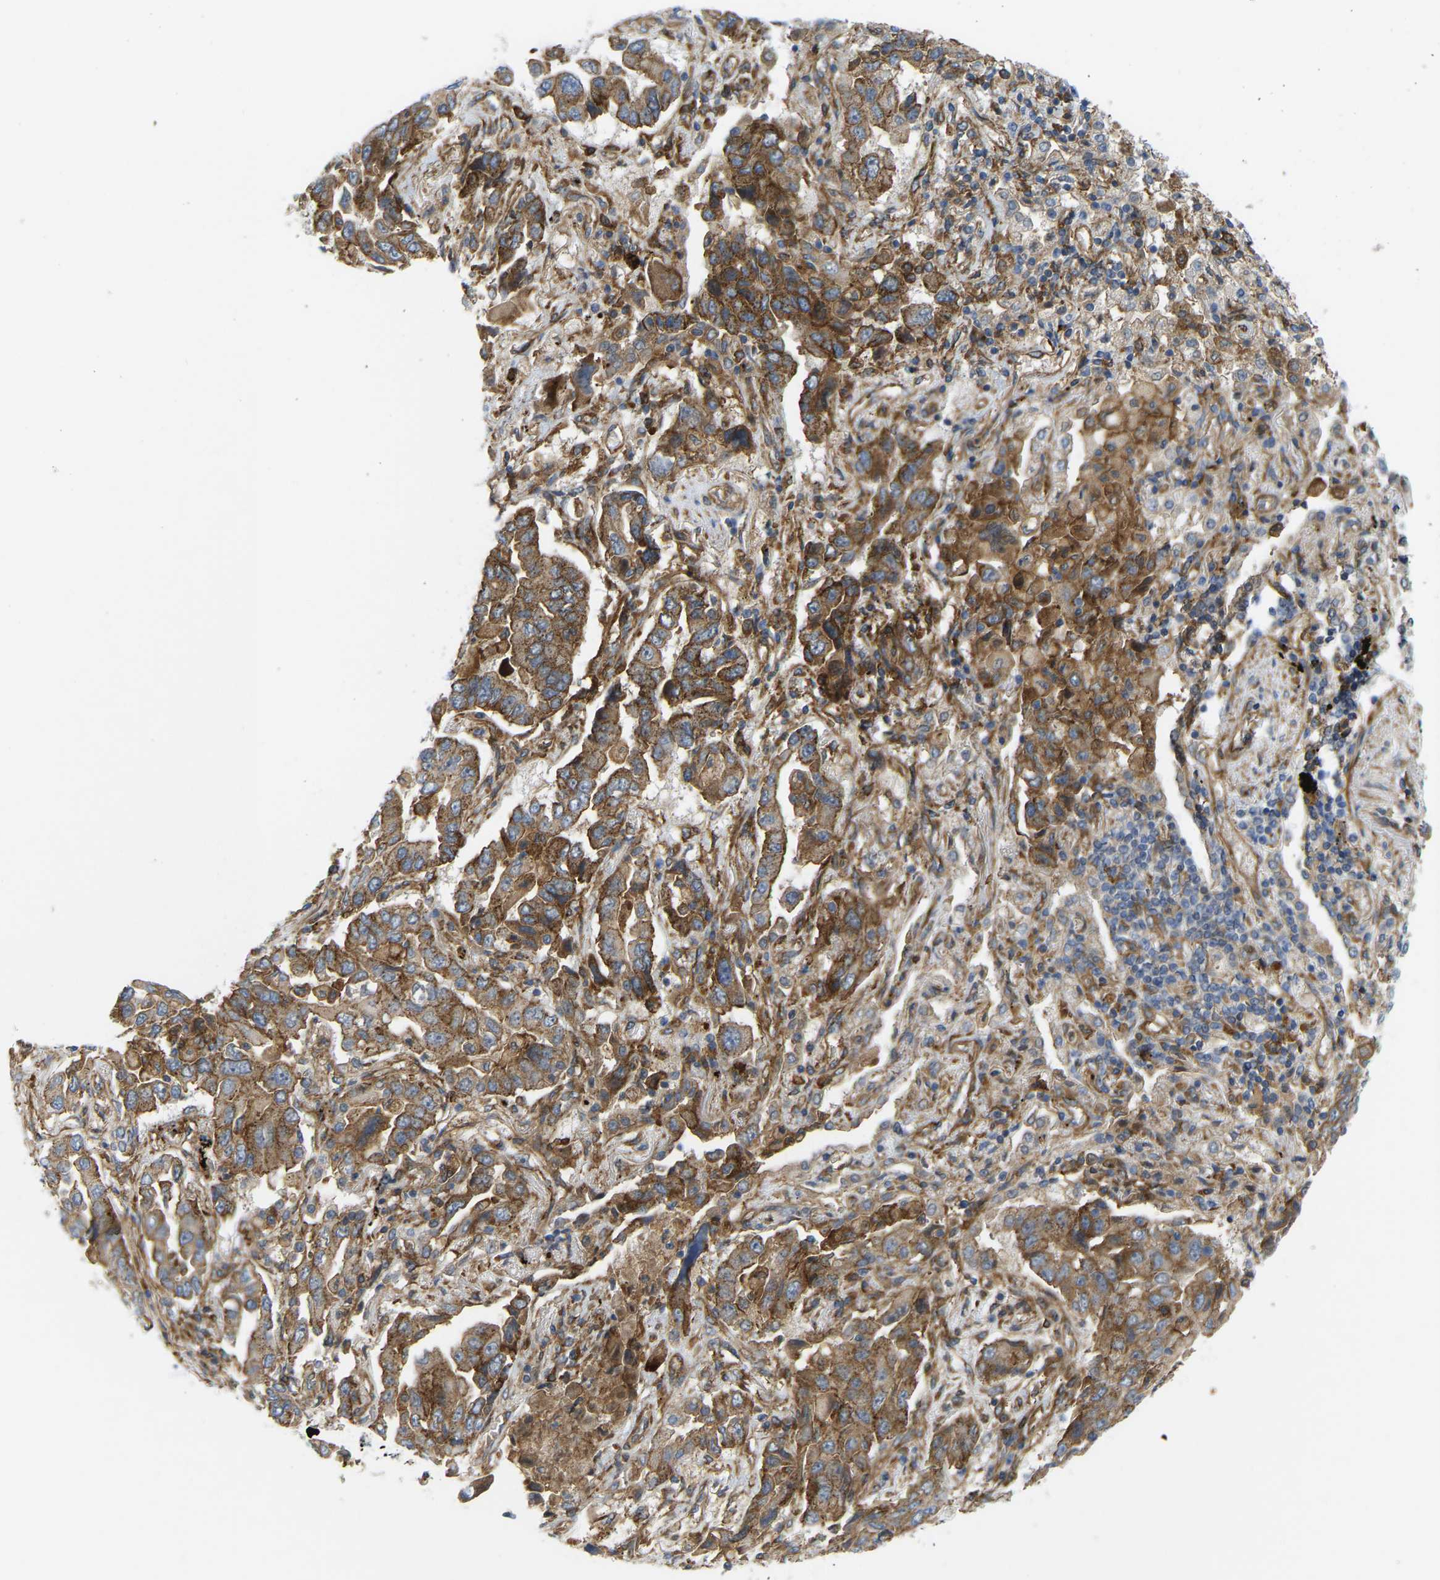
{"staining": {"intensity": "moderate", "quantity": ">75%", "location": "cytoplasmic/membranous"}, "tissue": "lung cancer", "cell_type": "Tumor cells", "image_type": "cancer", "snomed": [{"axis": "morphology", "description": "Adenocarcinoma, NOS"}, {"axis": "topography", "description": "Lung"}], "caption": "Immunohistochemistry (IHC) photomicrograph of lung cancer (adenocarcinoma) stained for a protein (brown), which exhibits medium levels of moderate cytoplasmic/membranous expression in approximately >75% of tumor cells.", "gene": "PICALM", "patient": {"sex": "female", "age": 65}}